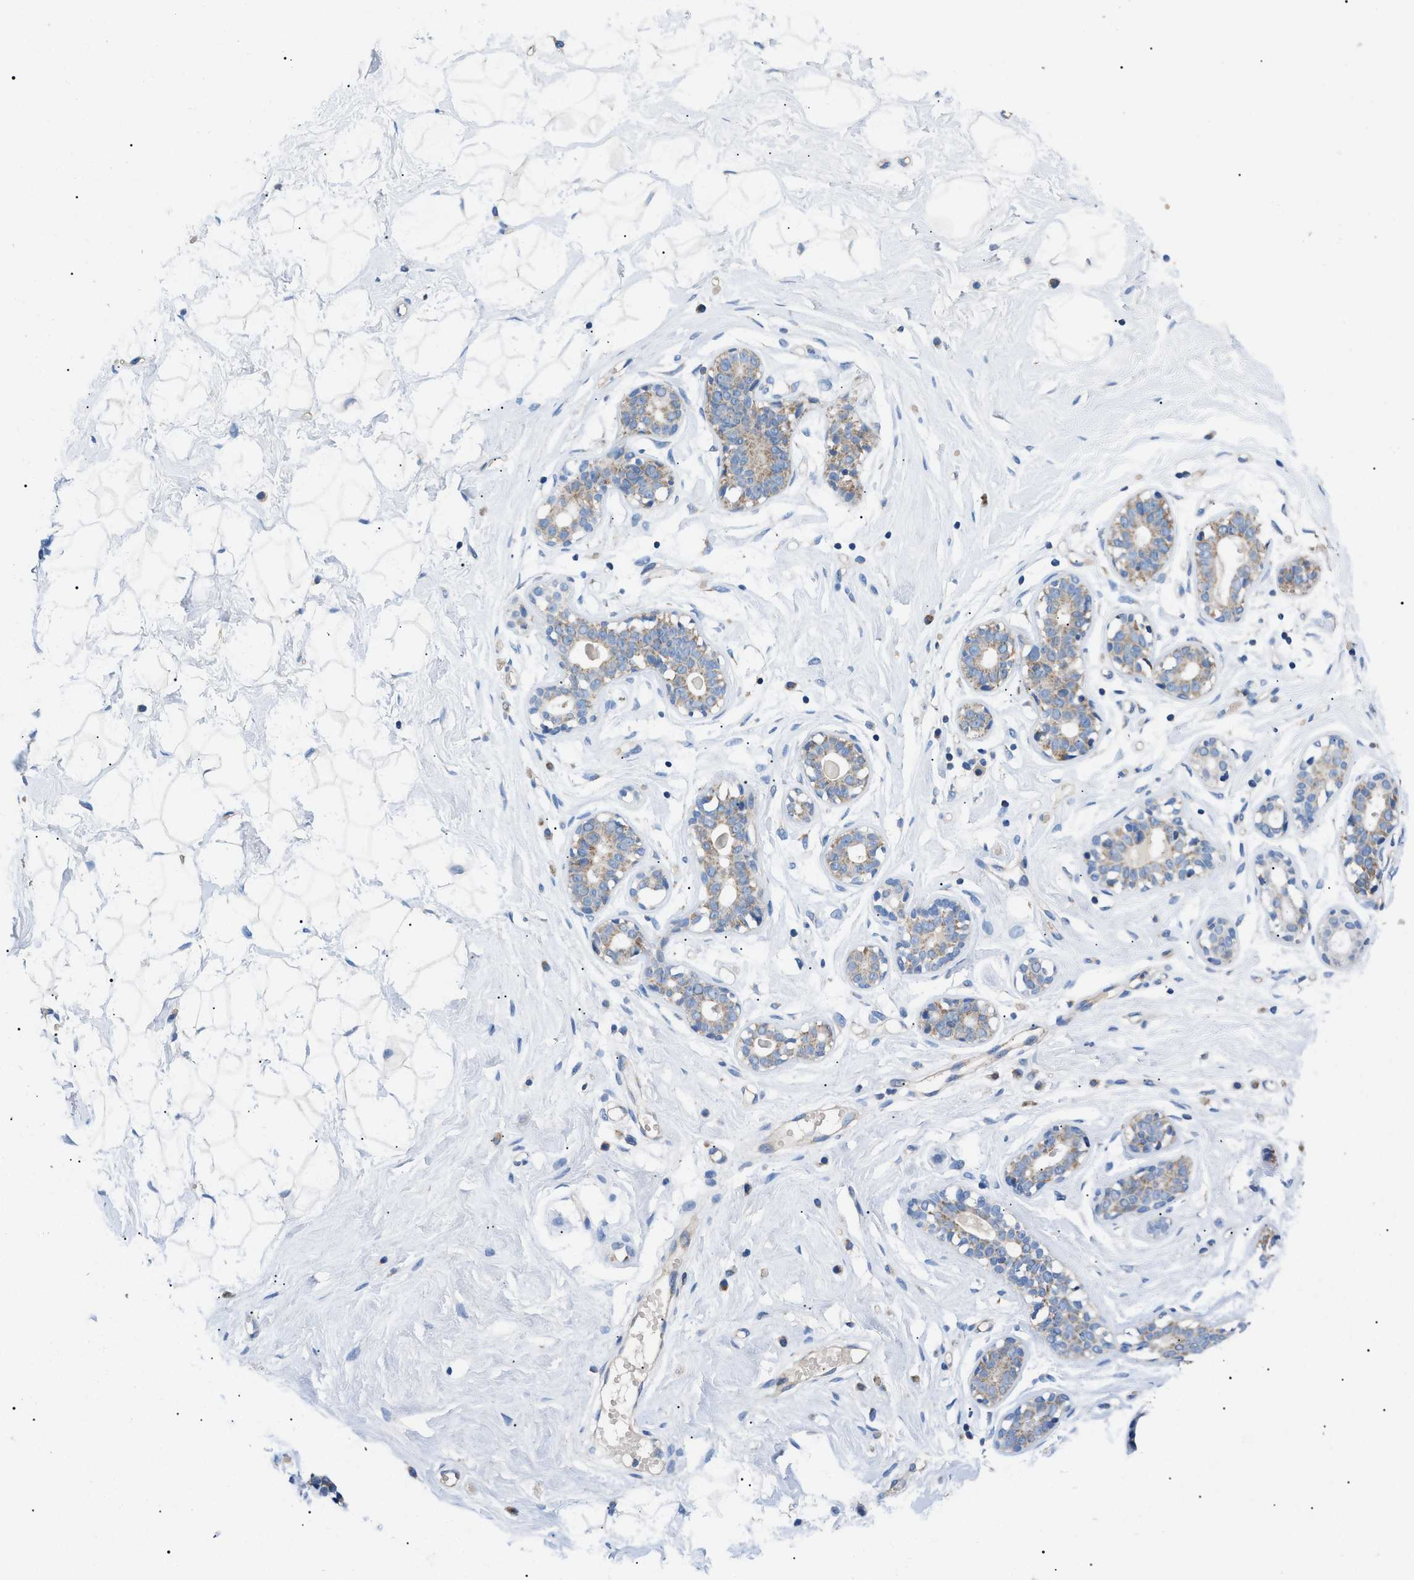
{"staining": {"intensity": "negative", "quantity": "none", "location": "none"}, "tissue": "breast", "cell_type": "Adipocytes", "image_type": "normal", "snomed": [{"axis": "morphology", "description": "Normal tissue, NOS"}, {"axis": "topography", "description": "Breast"}], "caption": "IHC photomicrograph of normal breast stained for a protein (brown), which shows no staining in adipocytes.", "gene": "TOMM6", "patient": {"sex": "female", "age": 23}}